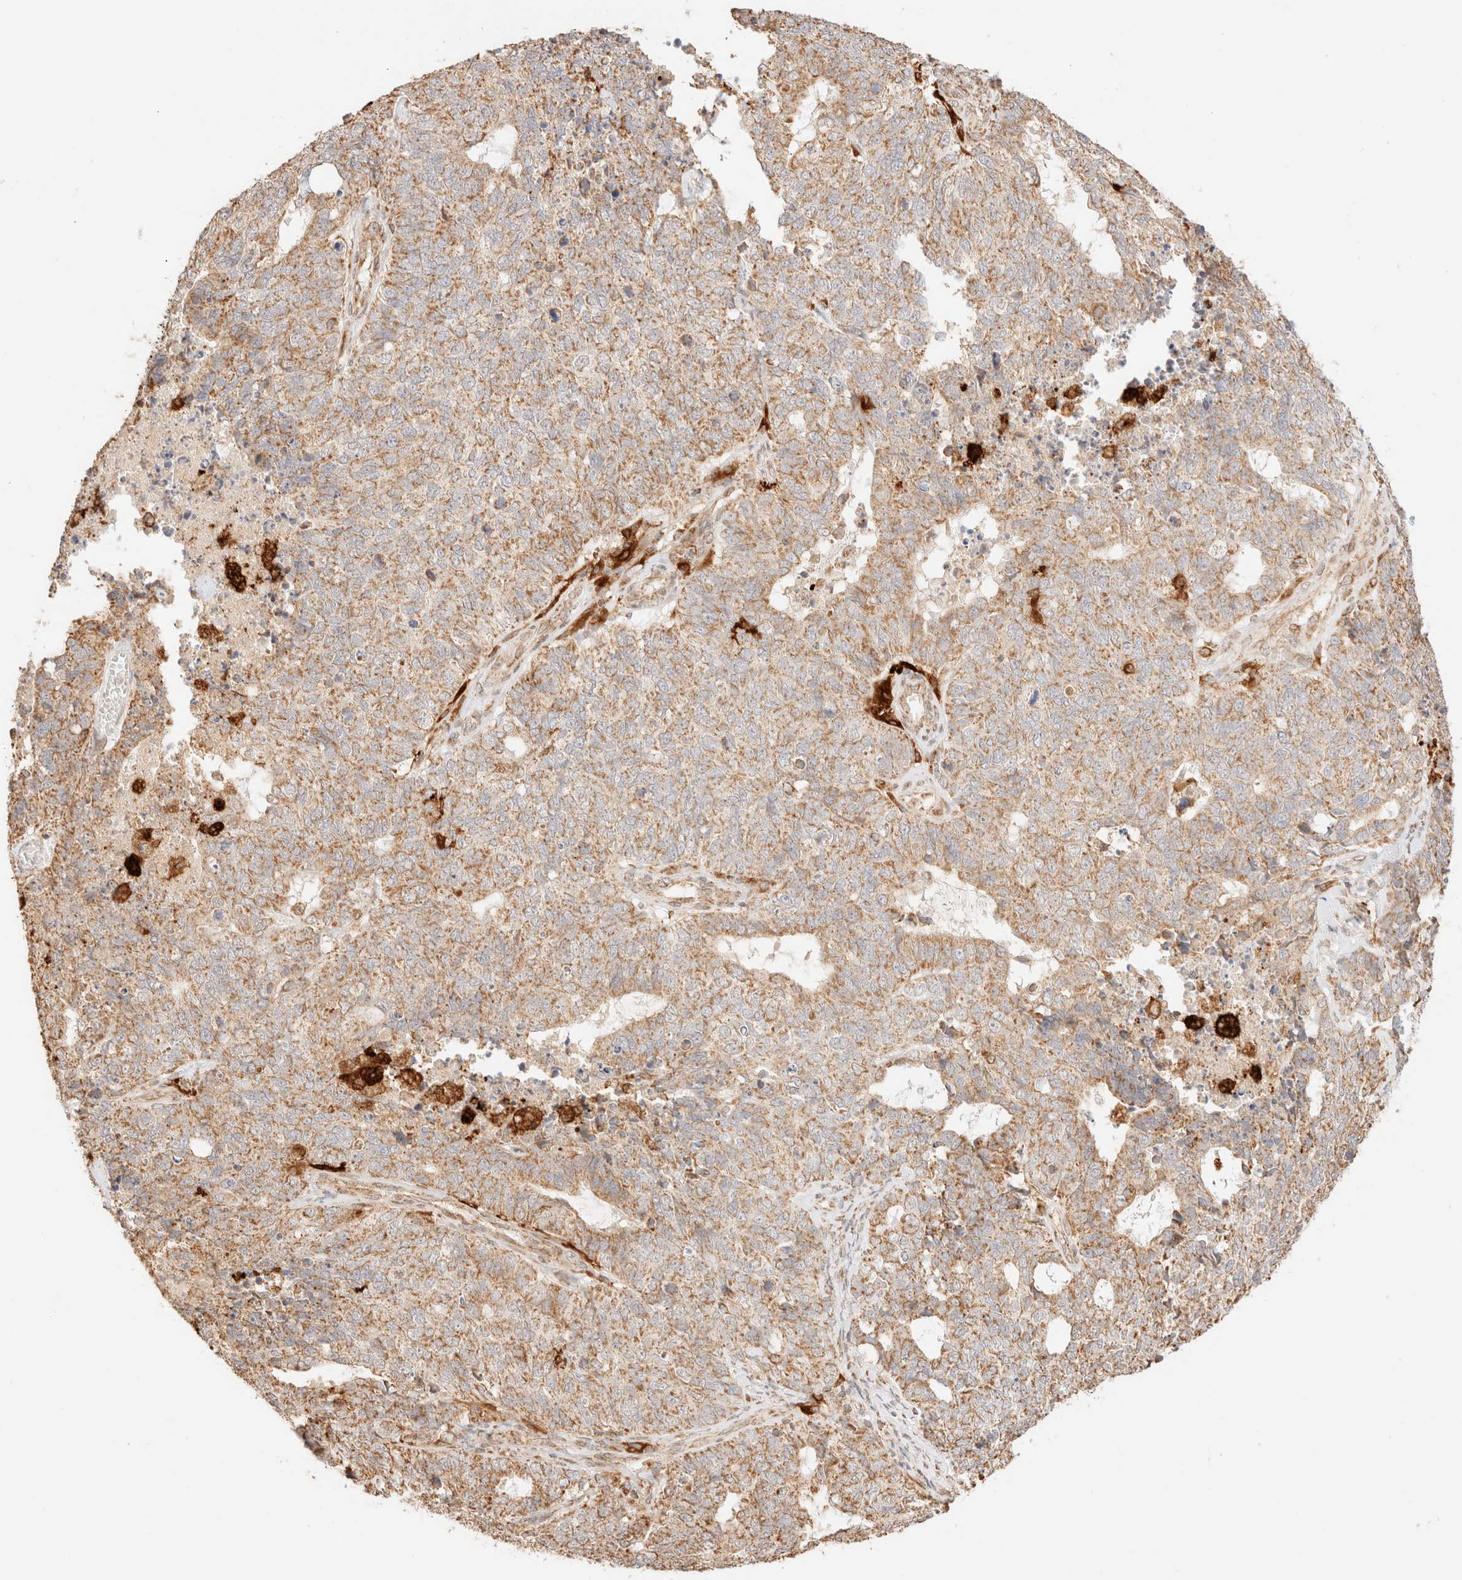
{"staining": {"intensity": "weak", "quantity": ">75%", "location": "cytoplasmic/membranous"}, "tissue": "cervical cancer", "cell_type": "Tumor cells", "image_type": "cancer", "snomed": [{"axis": "morphology", "description": "Squamous cell carcinoma, NOS"}, {"axis": "topography", "description": "Cervix"}], "caption": "Human cervical cancer (squamous cell carcinoma) stained with a brown dye shows weak cytoplasmic/membranous positive staining in approximately >75% of tumor cells.", "gene": "TACO1", "patient": {"sex": "female", "age": 63}}